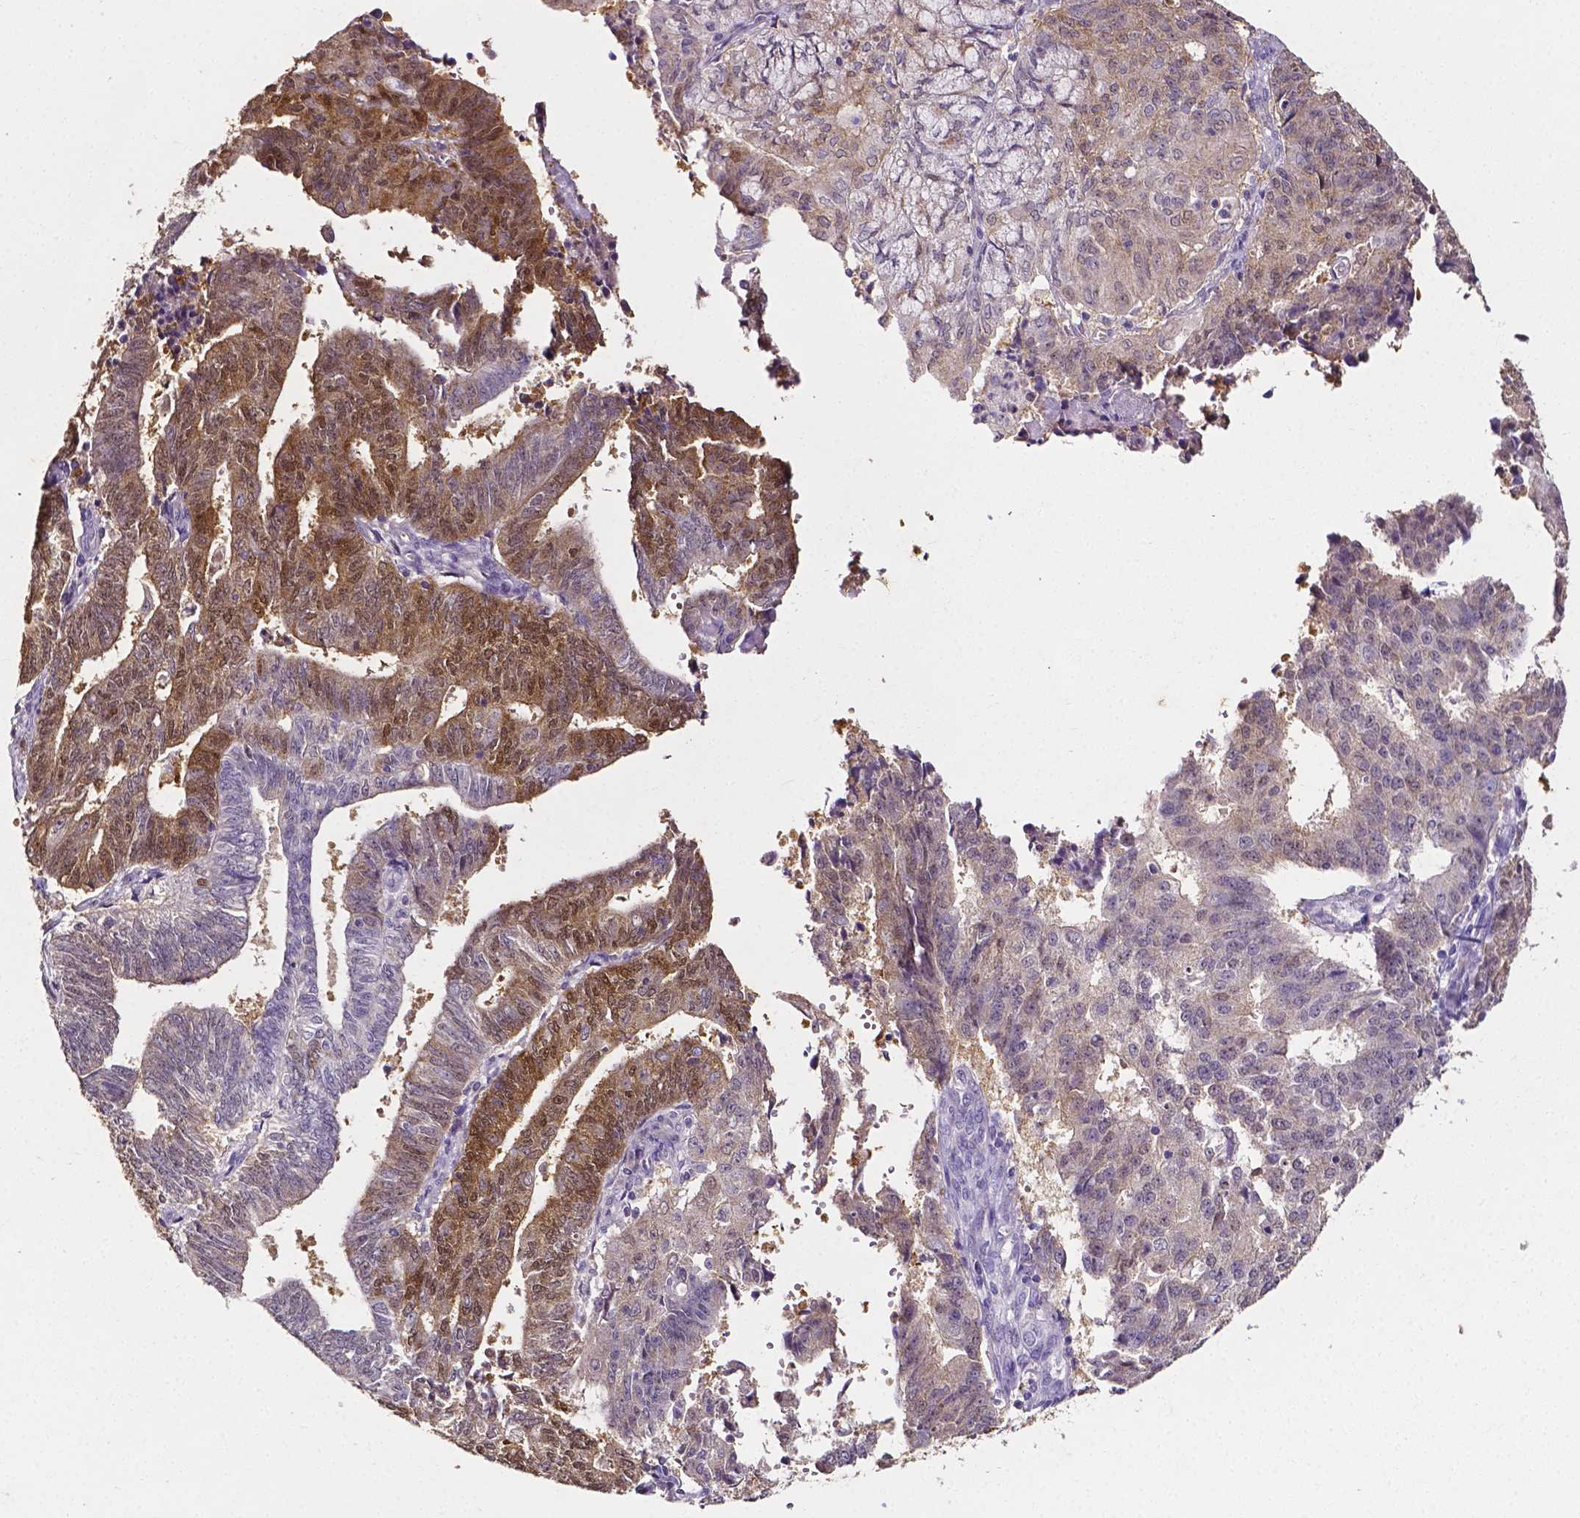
{"staining": {"intensity": "moderate", "quantity": "25%-75%", "location": "cytoplasmic/membranous,nuclear"}, "tissue": "endometrial cancer", "cell_type": "Tumor cells", "image_type": "cancer", "snomed": [{"axis": "morphology", "description": "Adenocarcinoma, NOS"}, {"axis": "topography", "description": "Endometrium"}], "caption": "Endometrial adenocarcinoma was stained to show a protein in brown. There is medium levels of moderate cytoplasmic/membranous and nuclear expression in approximately 25%-75% of tumor cells.", "gene": "PSAT1", "patient": {"sex": "female", "age": 82}}